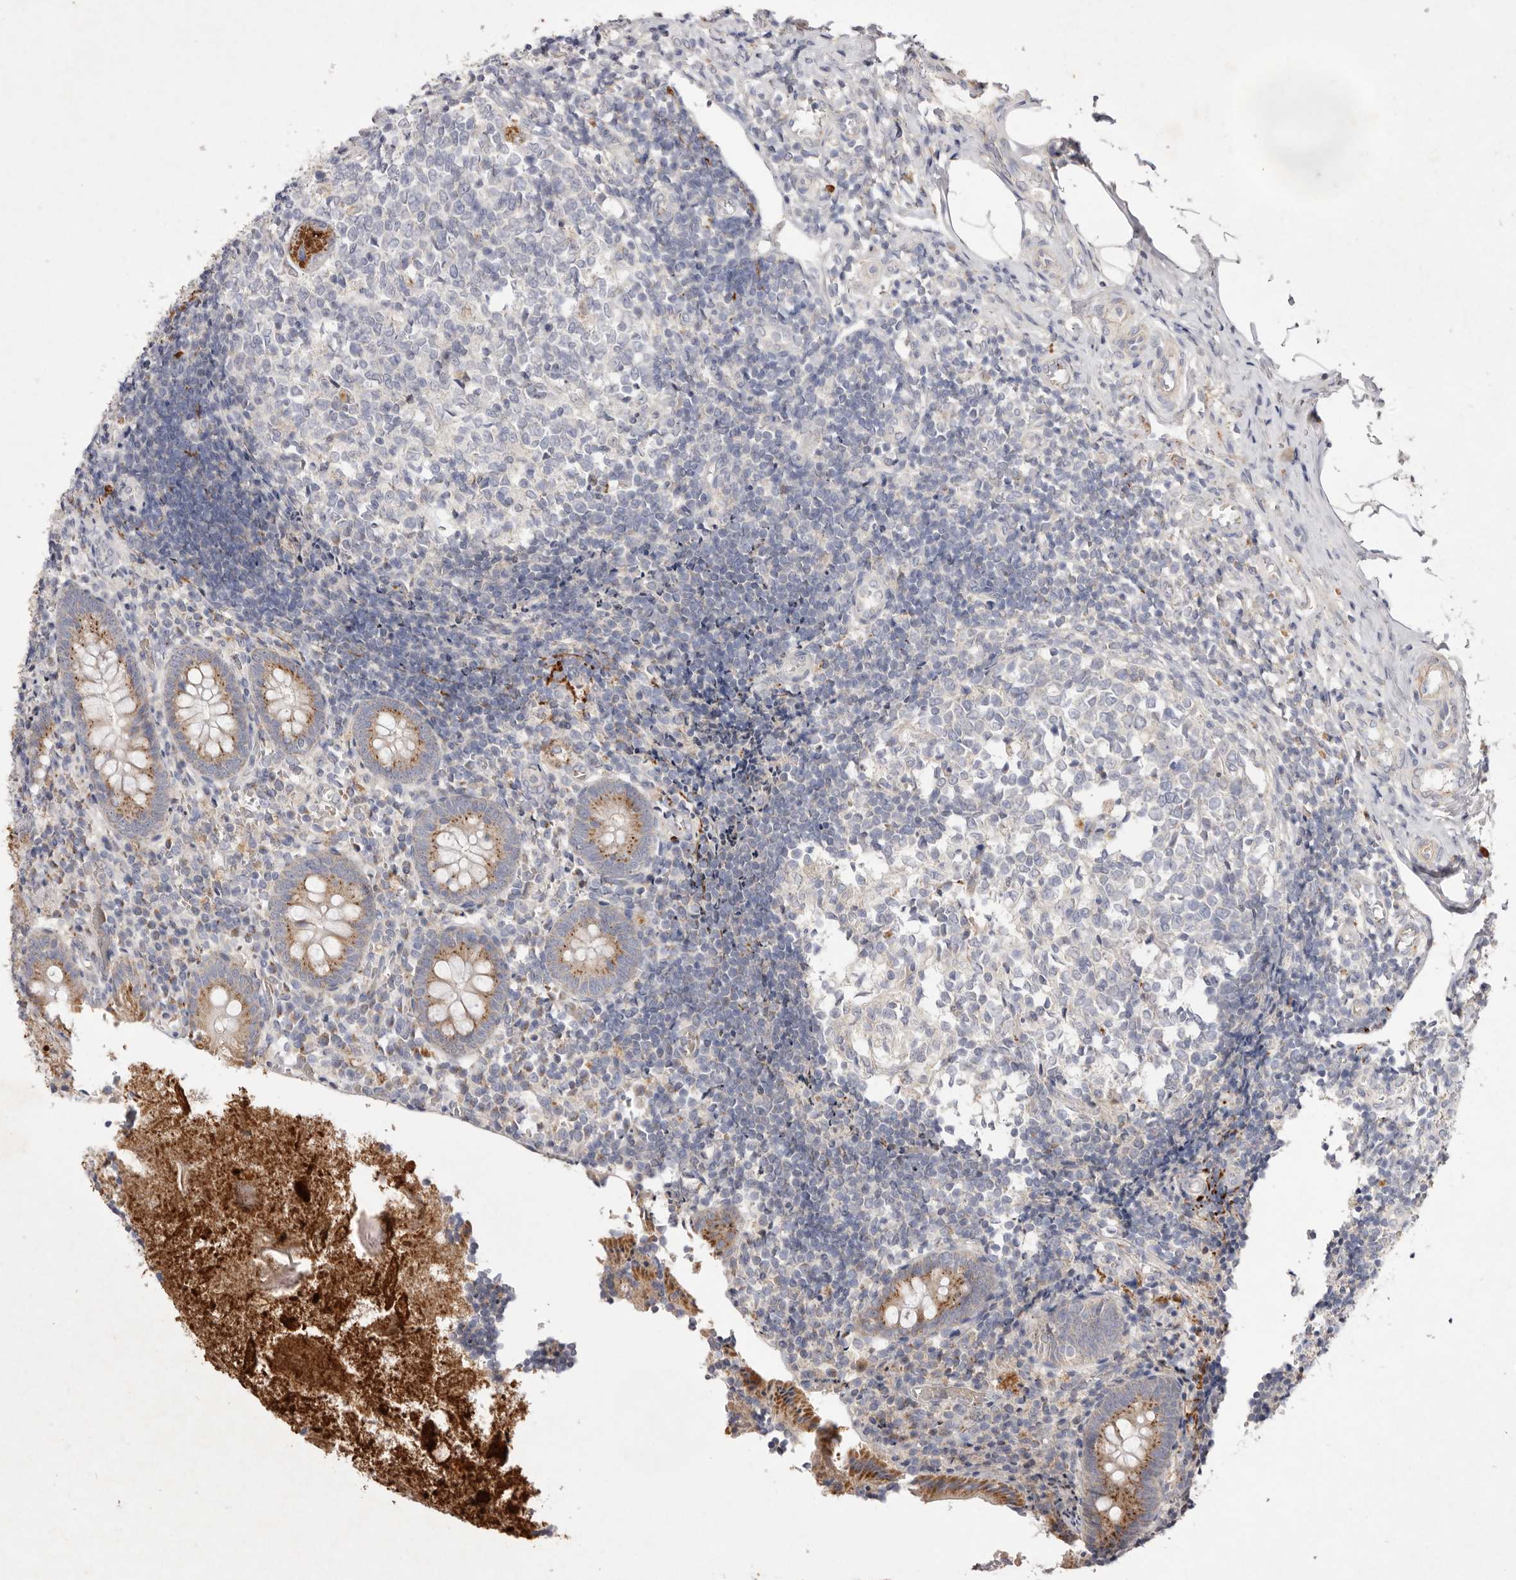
{"staining": {"intensity": "moderate", "quantity": ">75%", "location": "cytoplasmic/membranous"}, "tissue": "appendix", "cell_type": "Glandular cells", "image_type": "normal", "snomed": [{"axis": "morphology", "description": "Normal tissue, NOS"}, {"axis": "topography", "description": "Appendix"}], "caption": "Appendix stained with DAB immunohistochemistry displays medium levels of moderate cytoplasmic/membranous staining in about >75% of glandular cells. The staining is performed using DAB (3,3'-diaminobenzidine) brown chromogen to label protein expression. The nuclei are counter-stained blue using hematoxylin.", "gene": "USP24", "patient": {"sex": "female", "age": 17}}